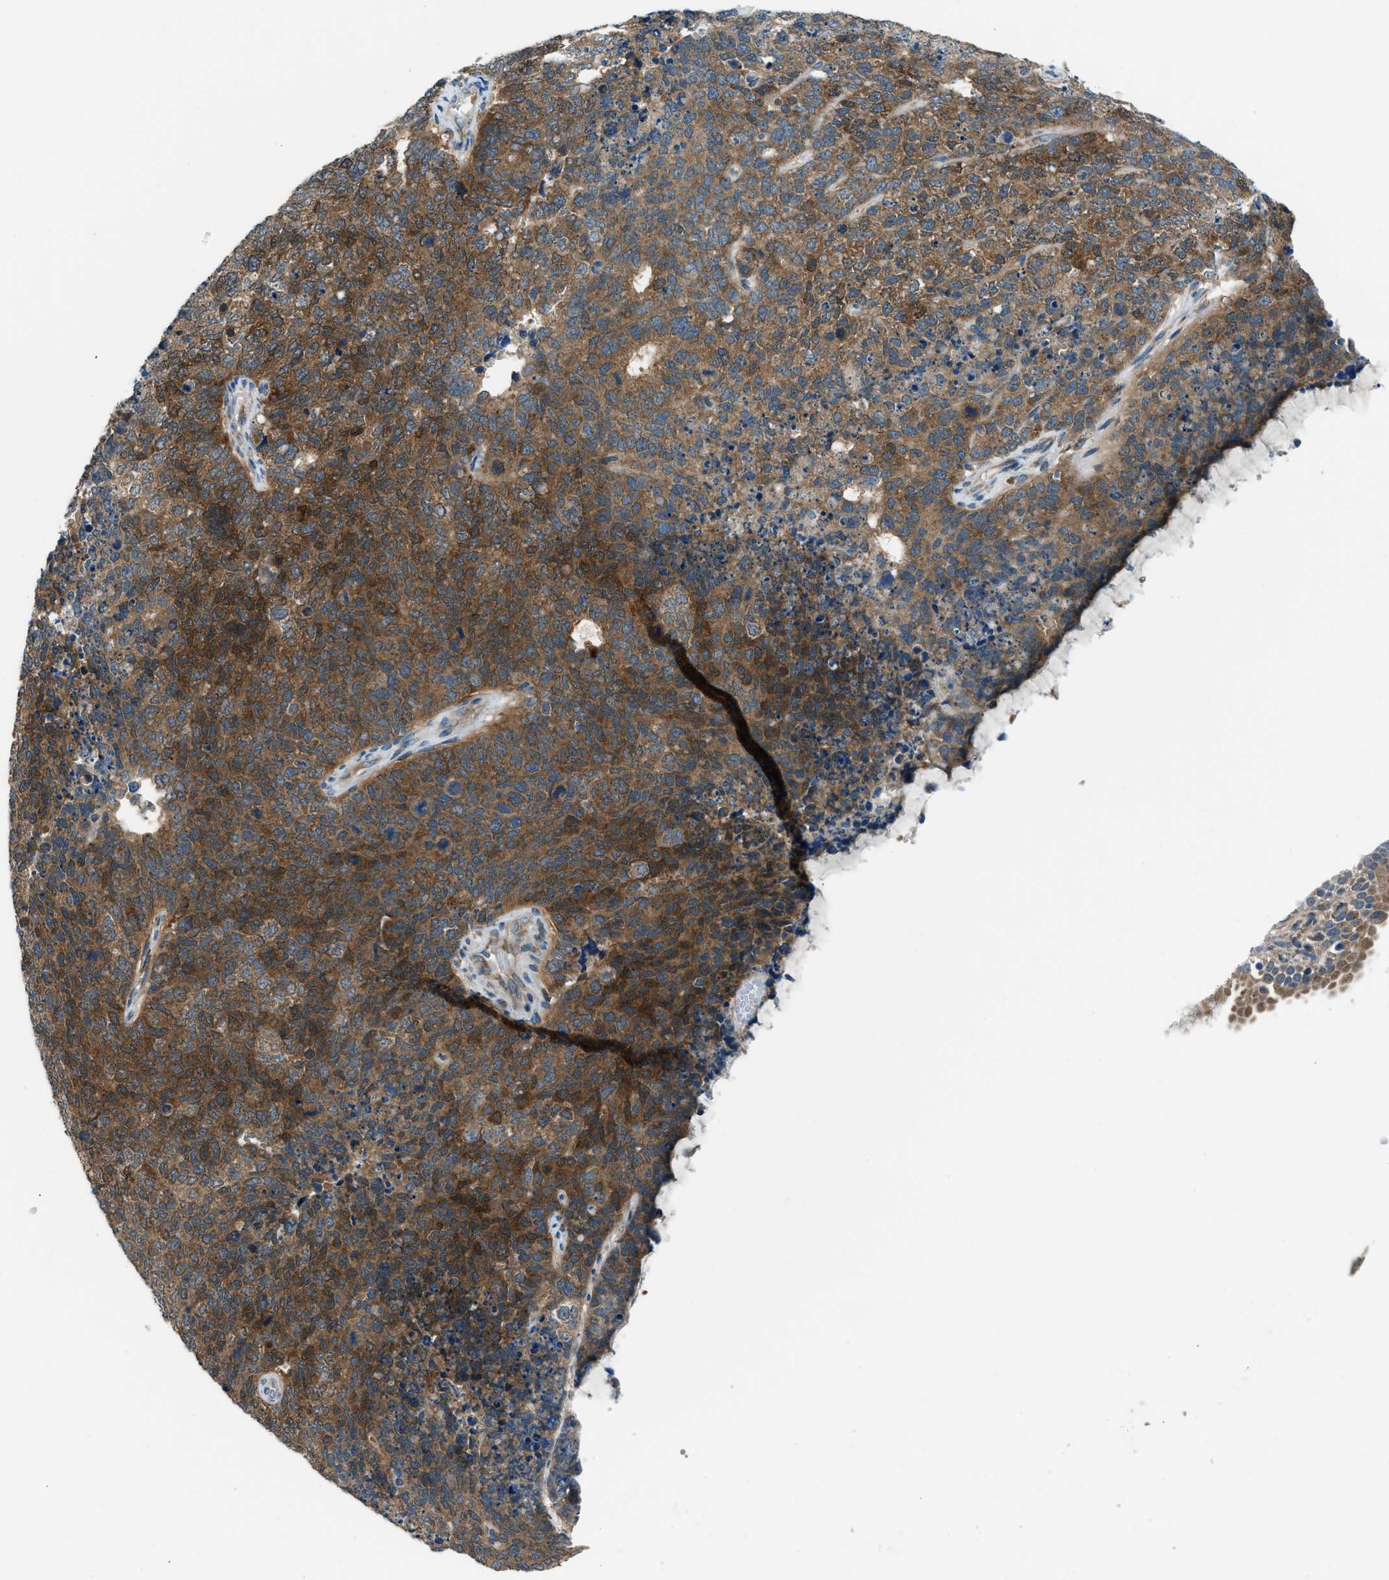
{"staining": {"intensity": "moderate", "quantity": ">75%", "location": "cytoplasmic/membranous"}, "tissue": "cervical cancer", "cell_type": "Tumor cells", "image_type": "cancer", "snomed": [{"axis": "morphology", "description": "Squamous cell carcinoma, NOS"}, {"axis": "topography", "description": "Cervix"}], "caption": "This is a photomicrograph of immunohistochemistry (IHC) staining of cervical cancer (squamous cell carcinoma), which shows moderate positivity in the cytoplasmic/membranous of tumor cells.", "gene": "EDARADD", "patient": {"sex": "female", "age": 63}}